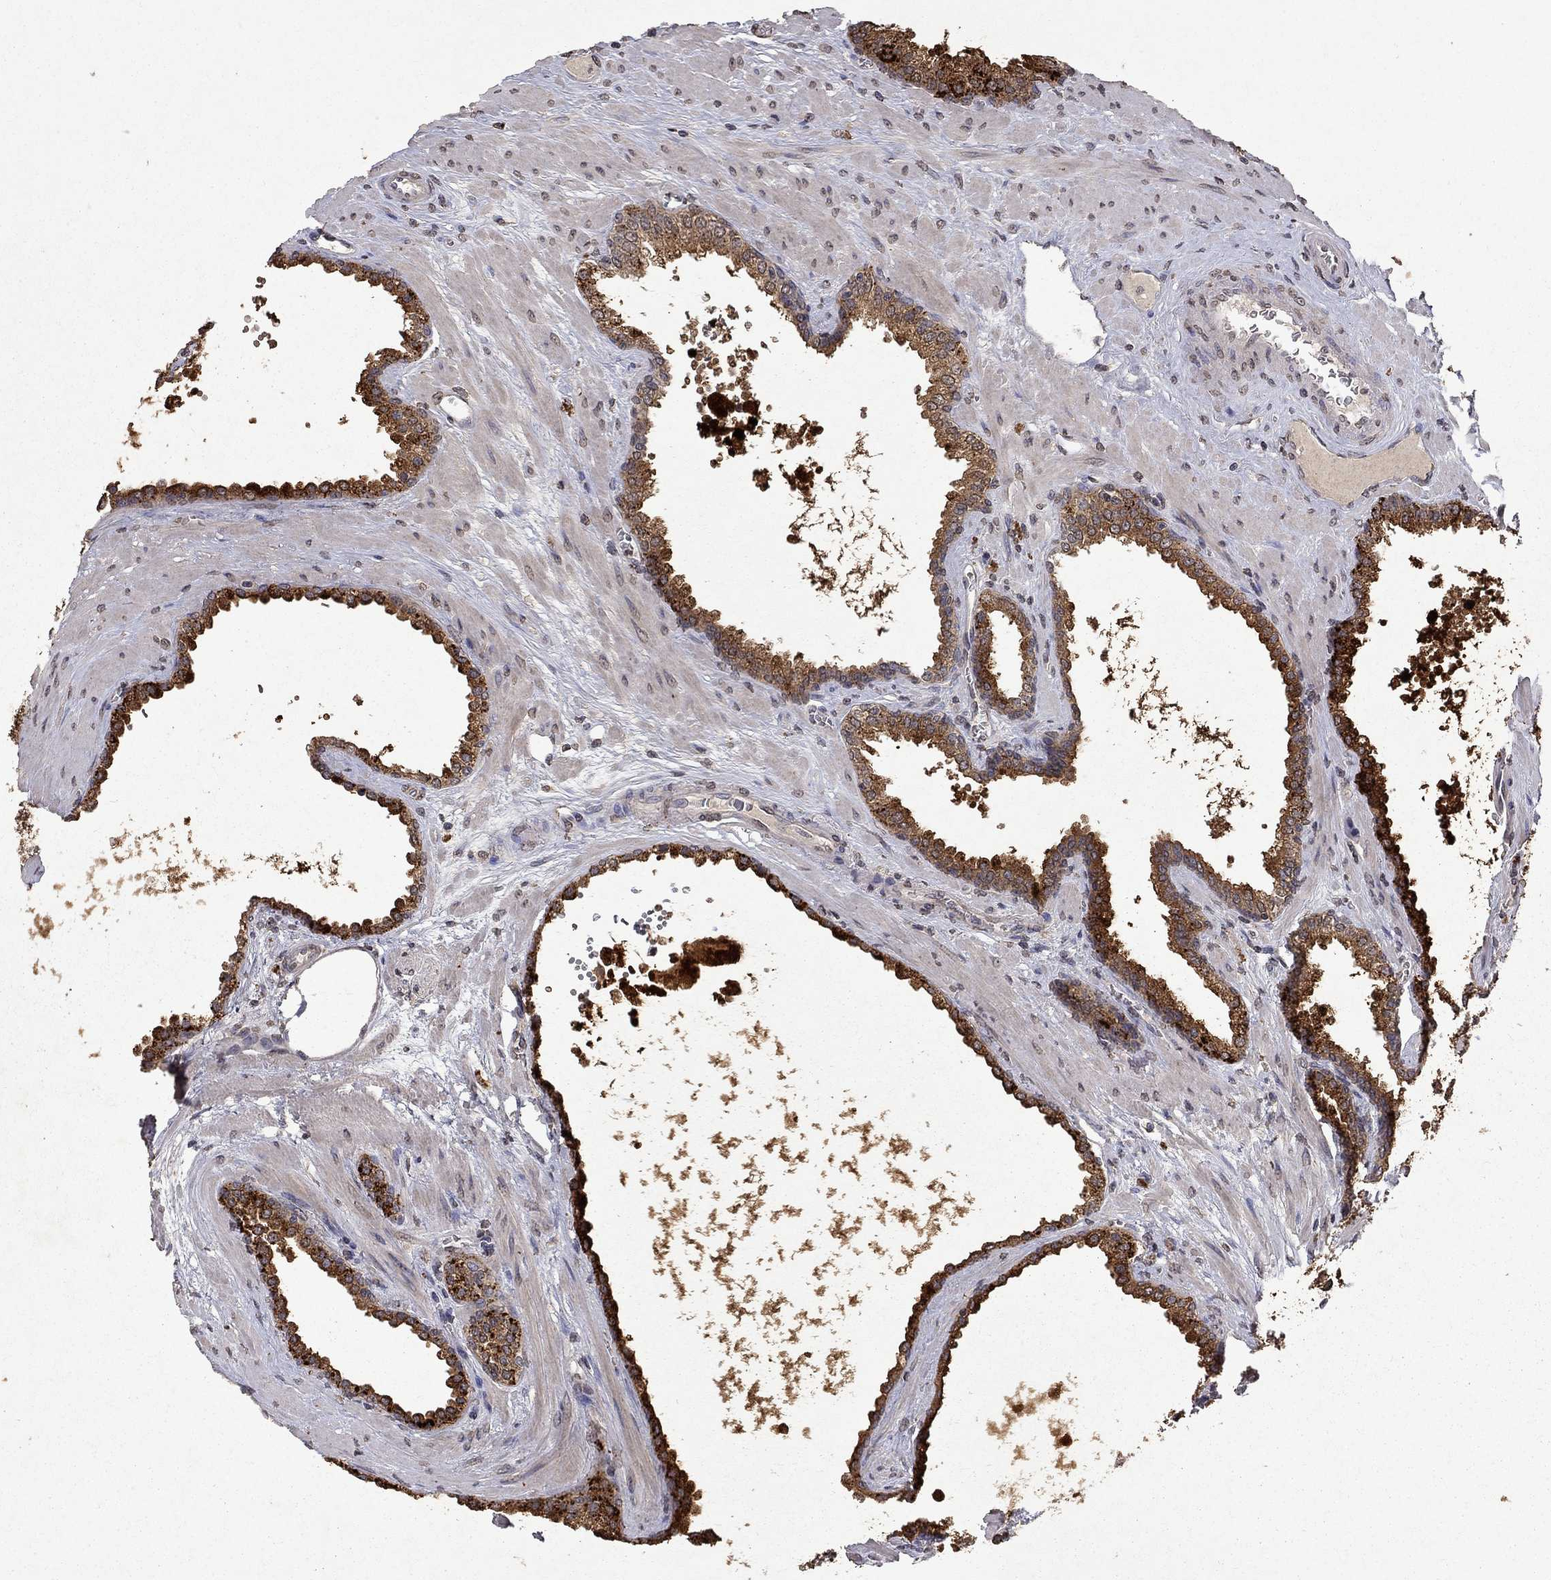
{"staining": {"intensity": "strong", "quantity": ">75%", "location": "cytoplasmic/membranous"}, "tissue": "prostate cancer", "cell_type": "Tumor cells", "image_type": "cancer", "snomed": [{"axis": "morphology", "description": "Adenocarcinoma, NOS"}, {"axis": "topography", "description": "Prostate"}], "caption": "Immunohistochemistry (IHC) photomicrograph of neoplastic tissue: human adenocarcinoma (prostate) stained using immunohistochemistry (IHC) reveals high levels of strong protein expression localized specifically in the cytoplasmic/membranous of tumor cells, appearing as a cytoplasmic/membranous brown color.", "gene": "TTC38", "patient": {"sex": "male", "age": 67}}